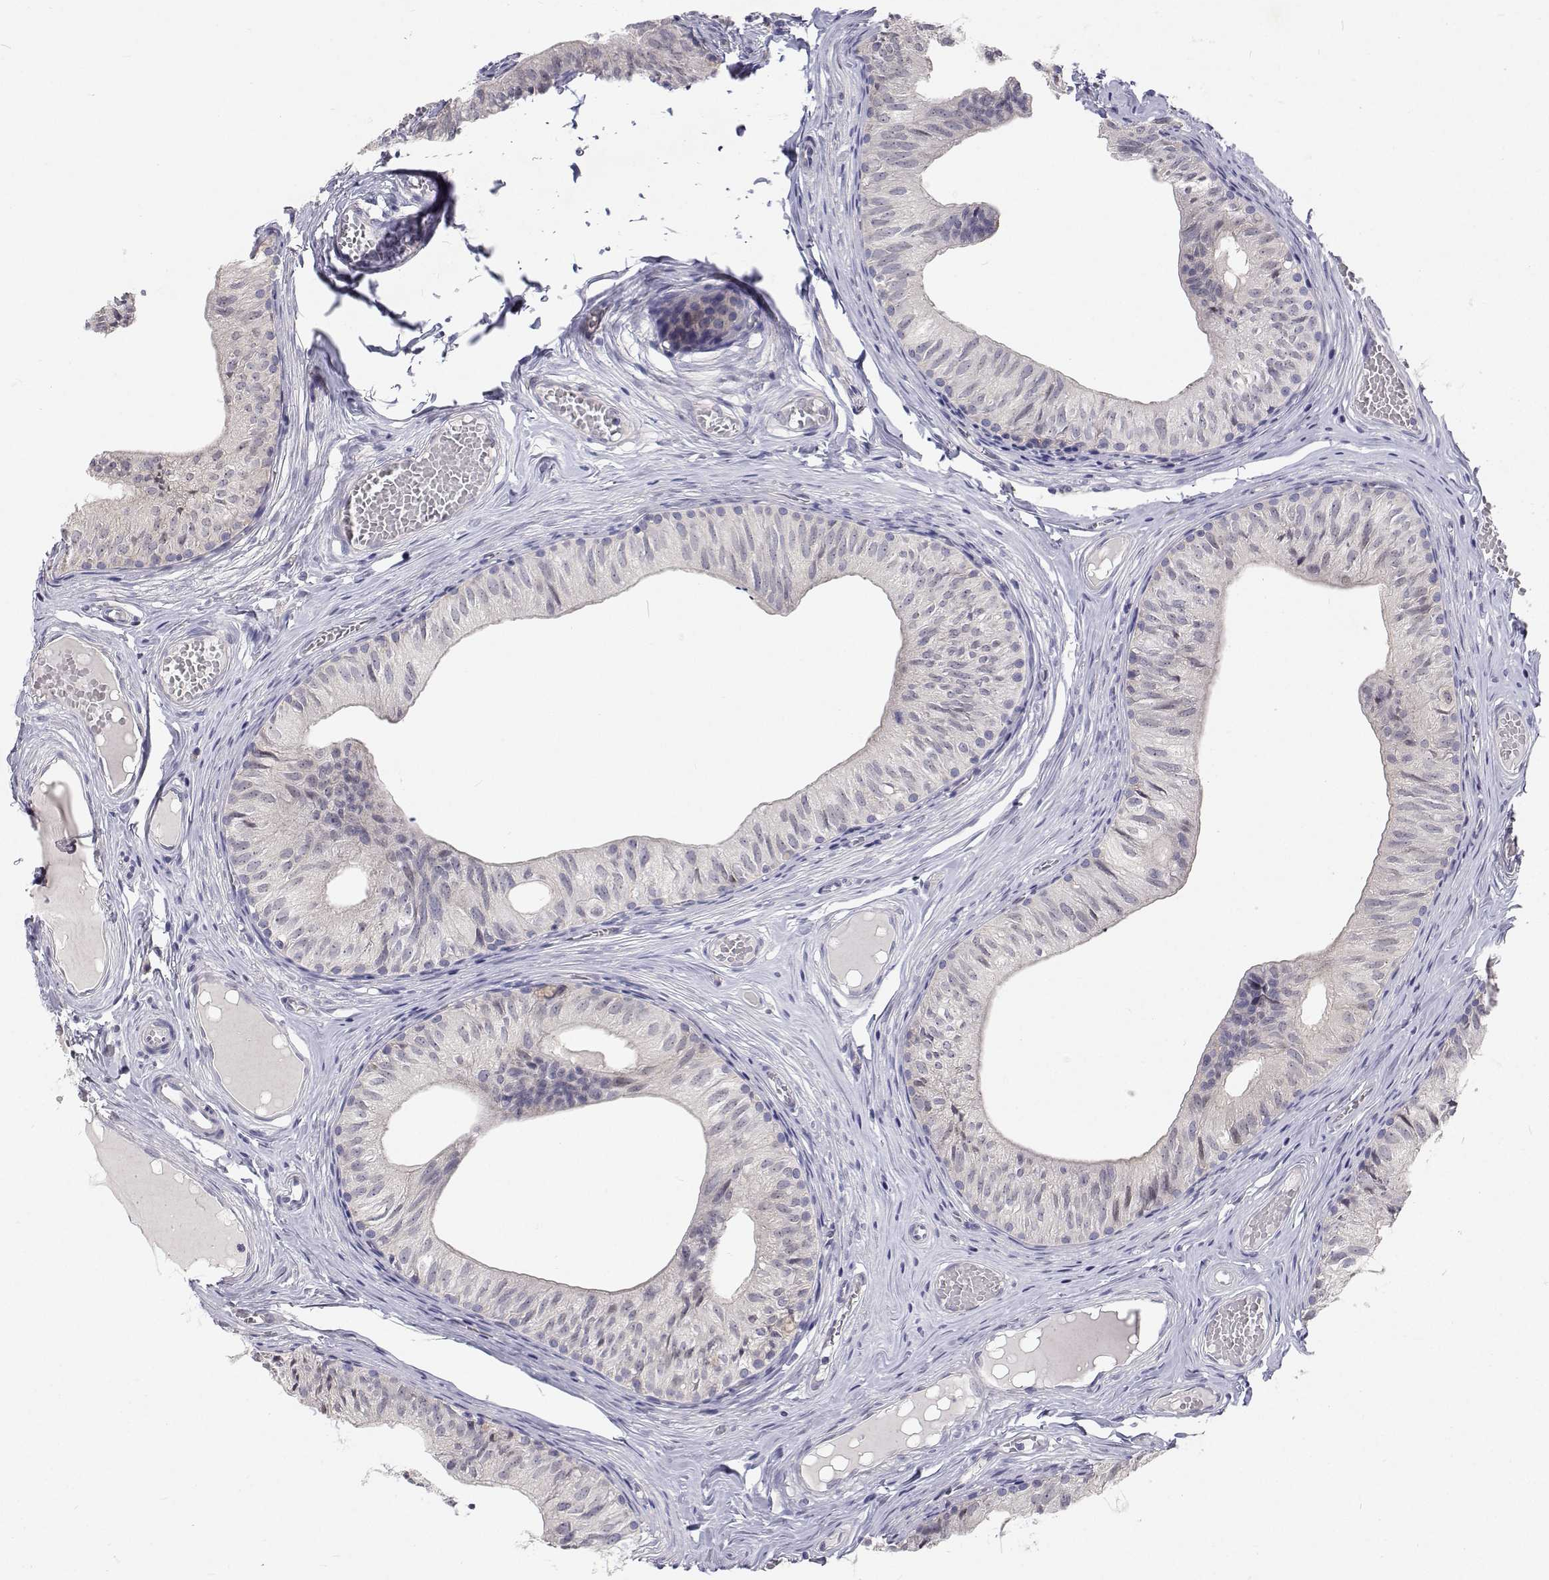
{"staining": {"intensity": "negative", "quantity": "none", "location": "none"}, "tissue": "epididymis", "cell_type": "Glandular cells", "image_type": "normal", "snomed": [{"axis": "morphology", "description": "Normal tissue, NOS"}, {"axis": "topography", "description": "Epididymis"}], "caption": "Immunohistochemistry (IHC) of normal epididymis demonstrates no expression in glandular cells. (Brightfield microscopy of DAB (3,3'-diaminobenzidine) IHC at high magnification).", "gene": "MYPN", "patient": {"sex": "male", "age": 25}}